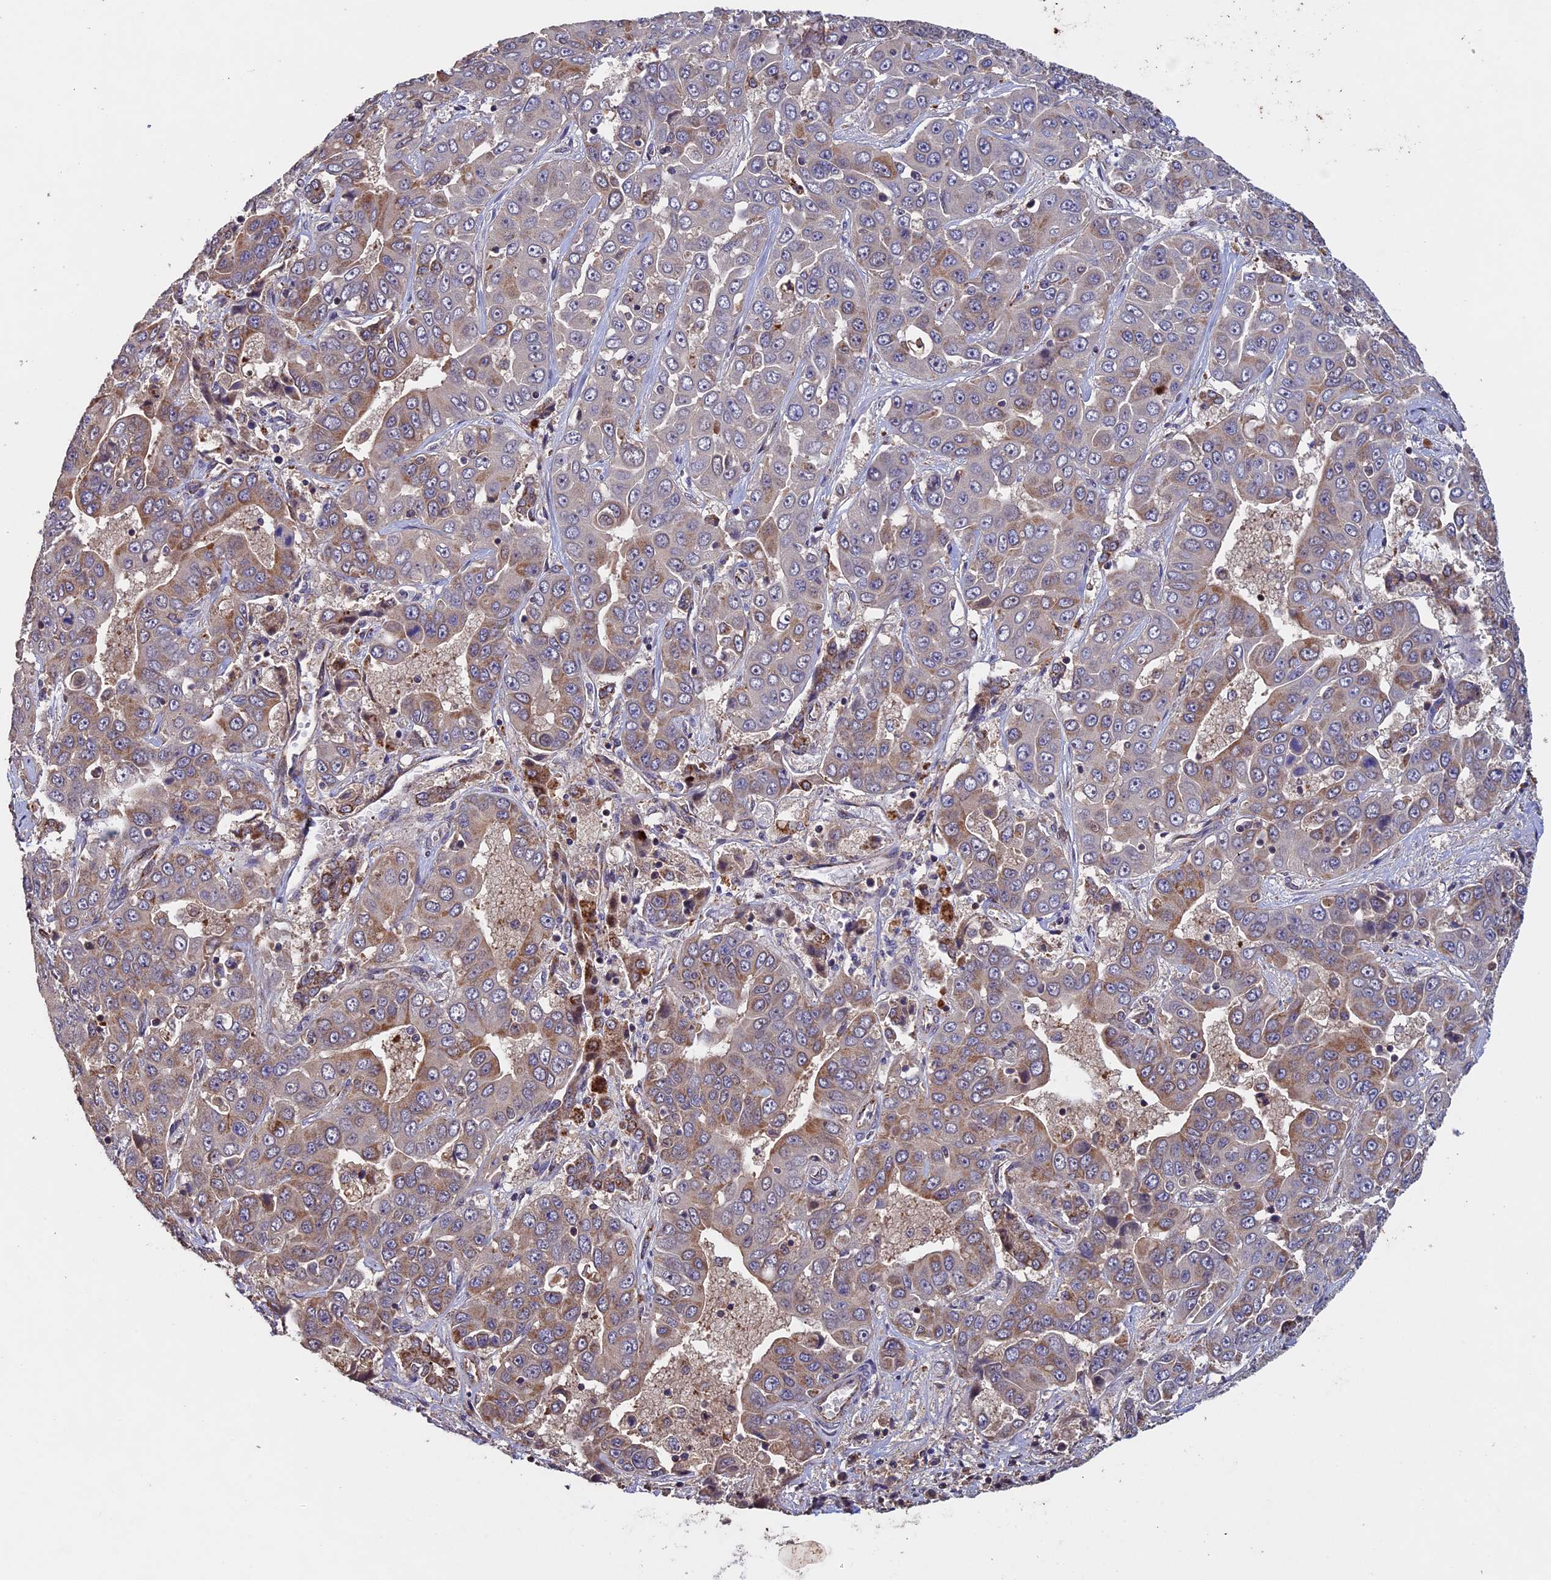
{"staining": {"intensity": "moderate", "quantity": "<25%", "location": "cytoplasmic/membranous"}, "tissue": "liver cancer", "cell_type": "Tumor cells", "image_type": "cancer", "snomed": [{"axis": "morphology", "description": "Cholangiocarcinoma"}, {"axis": "topography", "description": "Liver"}], "caption": "Cholangiocarcinoma (liver) stained with IHC reveals moderate cytoplasmic/membranous positivity in about <25% of tumor cells.", "gene": "RNF17", "patient": {"sex": "female", "age": 52}}